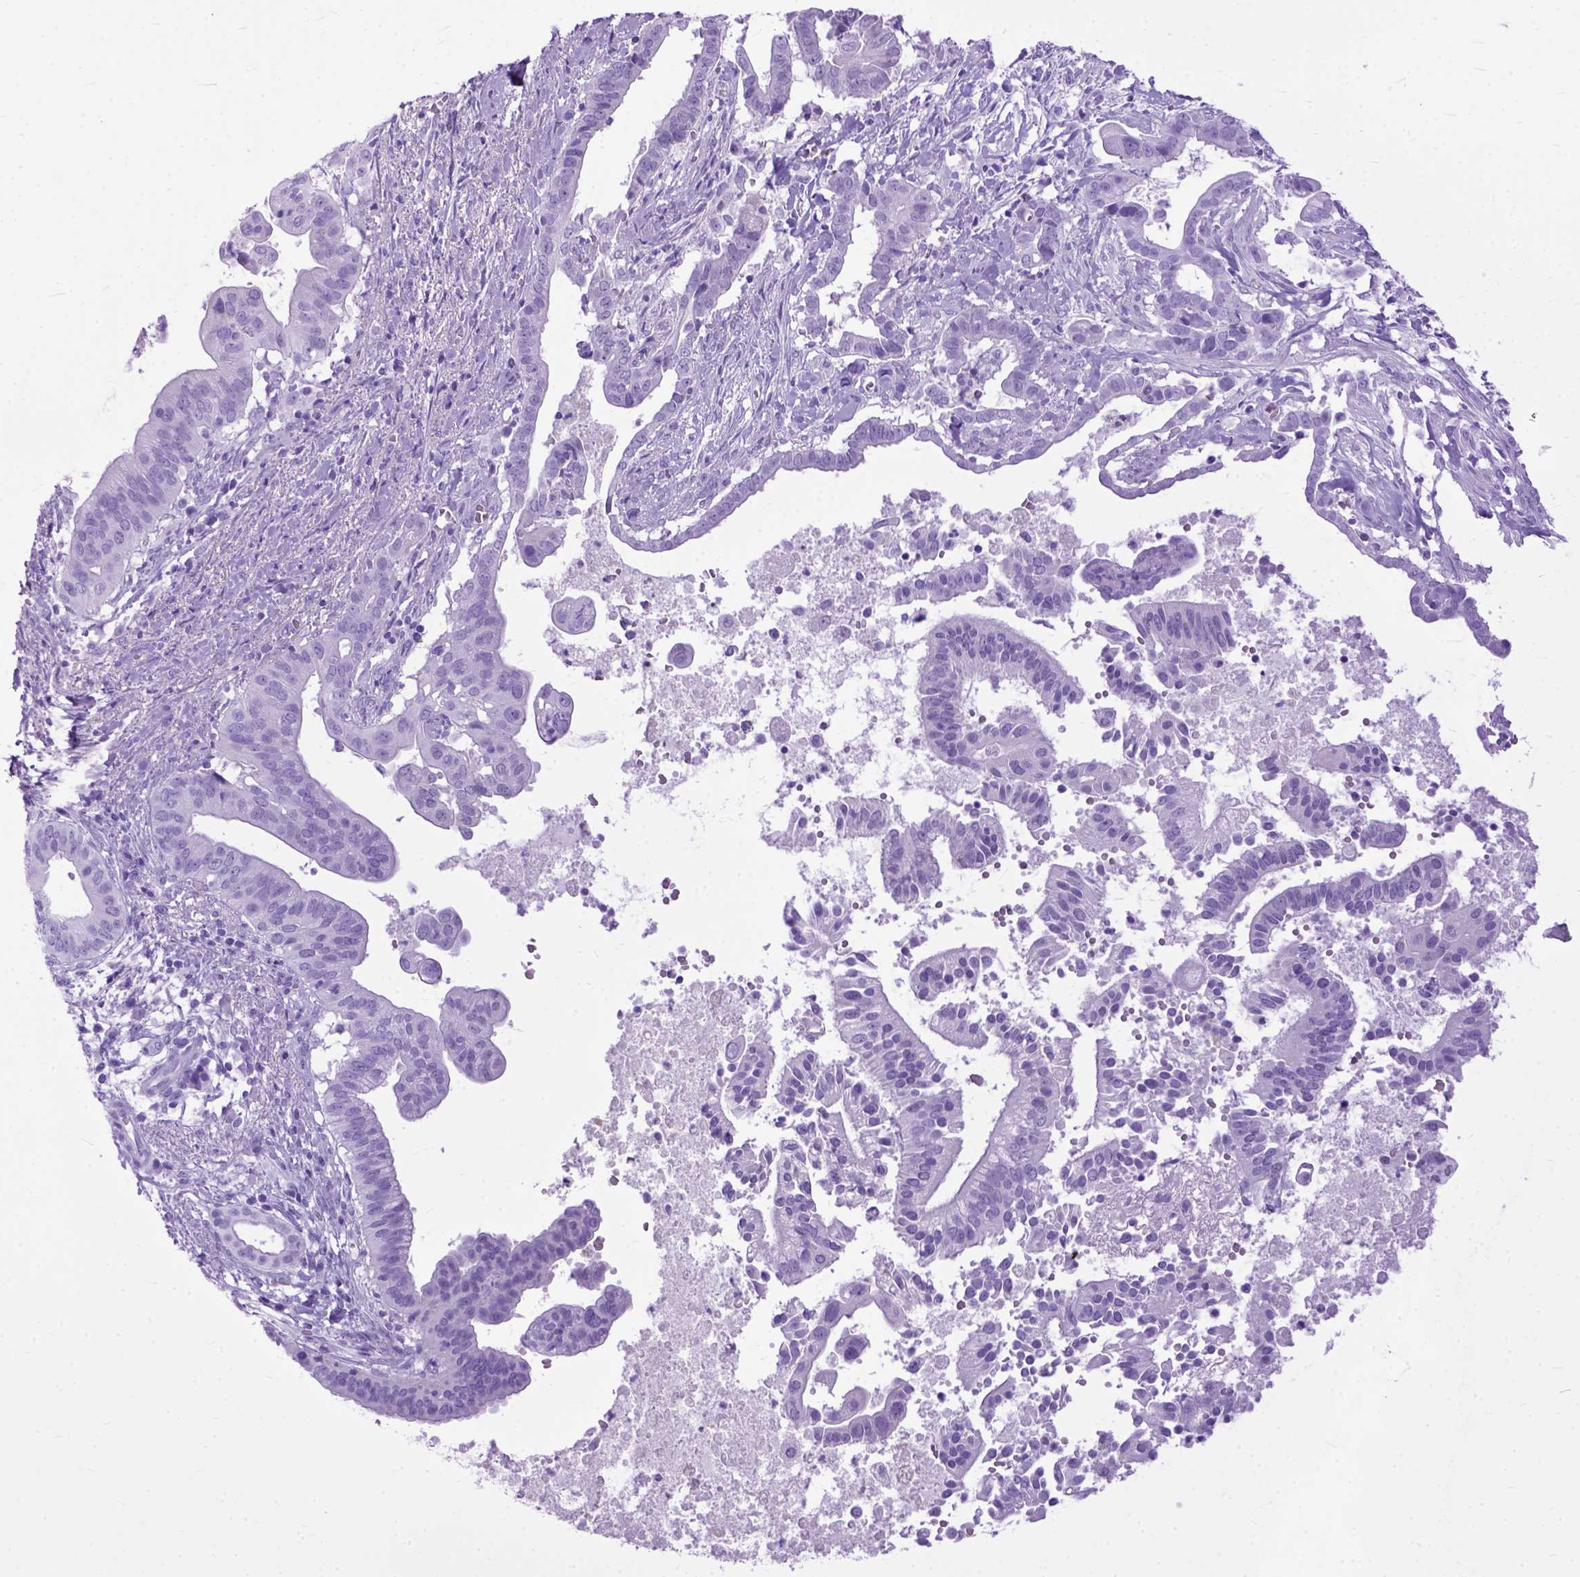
{"staining": {"intensity": "negative", "quantity": "none", "location": "none"}, "tissue": "pancreatic cancer", "cell_type": "Tumor cells", "image_type": "cancer", "snomed": [{"axis": "morphology", "description": "Adenocarcinoma, NOS"}, {"axis": "topography", "description": "Pancreas"}], "caption": "The immunohistochemistry (IHC) photomicrograph has no significant expression in tumor cells of pancreatic adenocarcinoma tissue.", "gene": "GNGT1", "patient": {"sex": "male", "age": 61}}